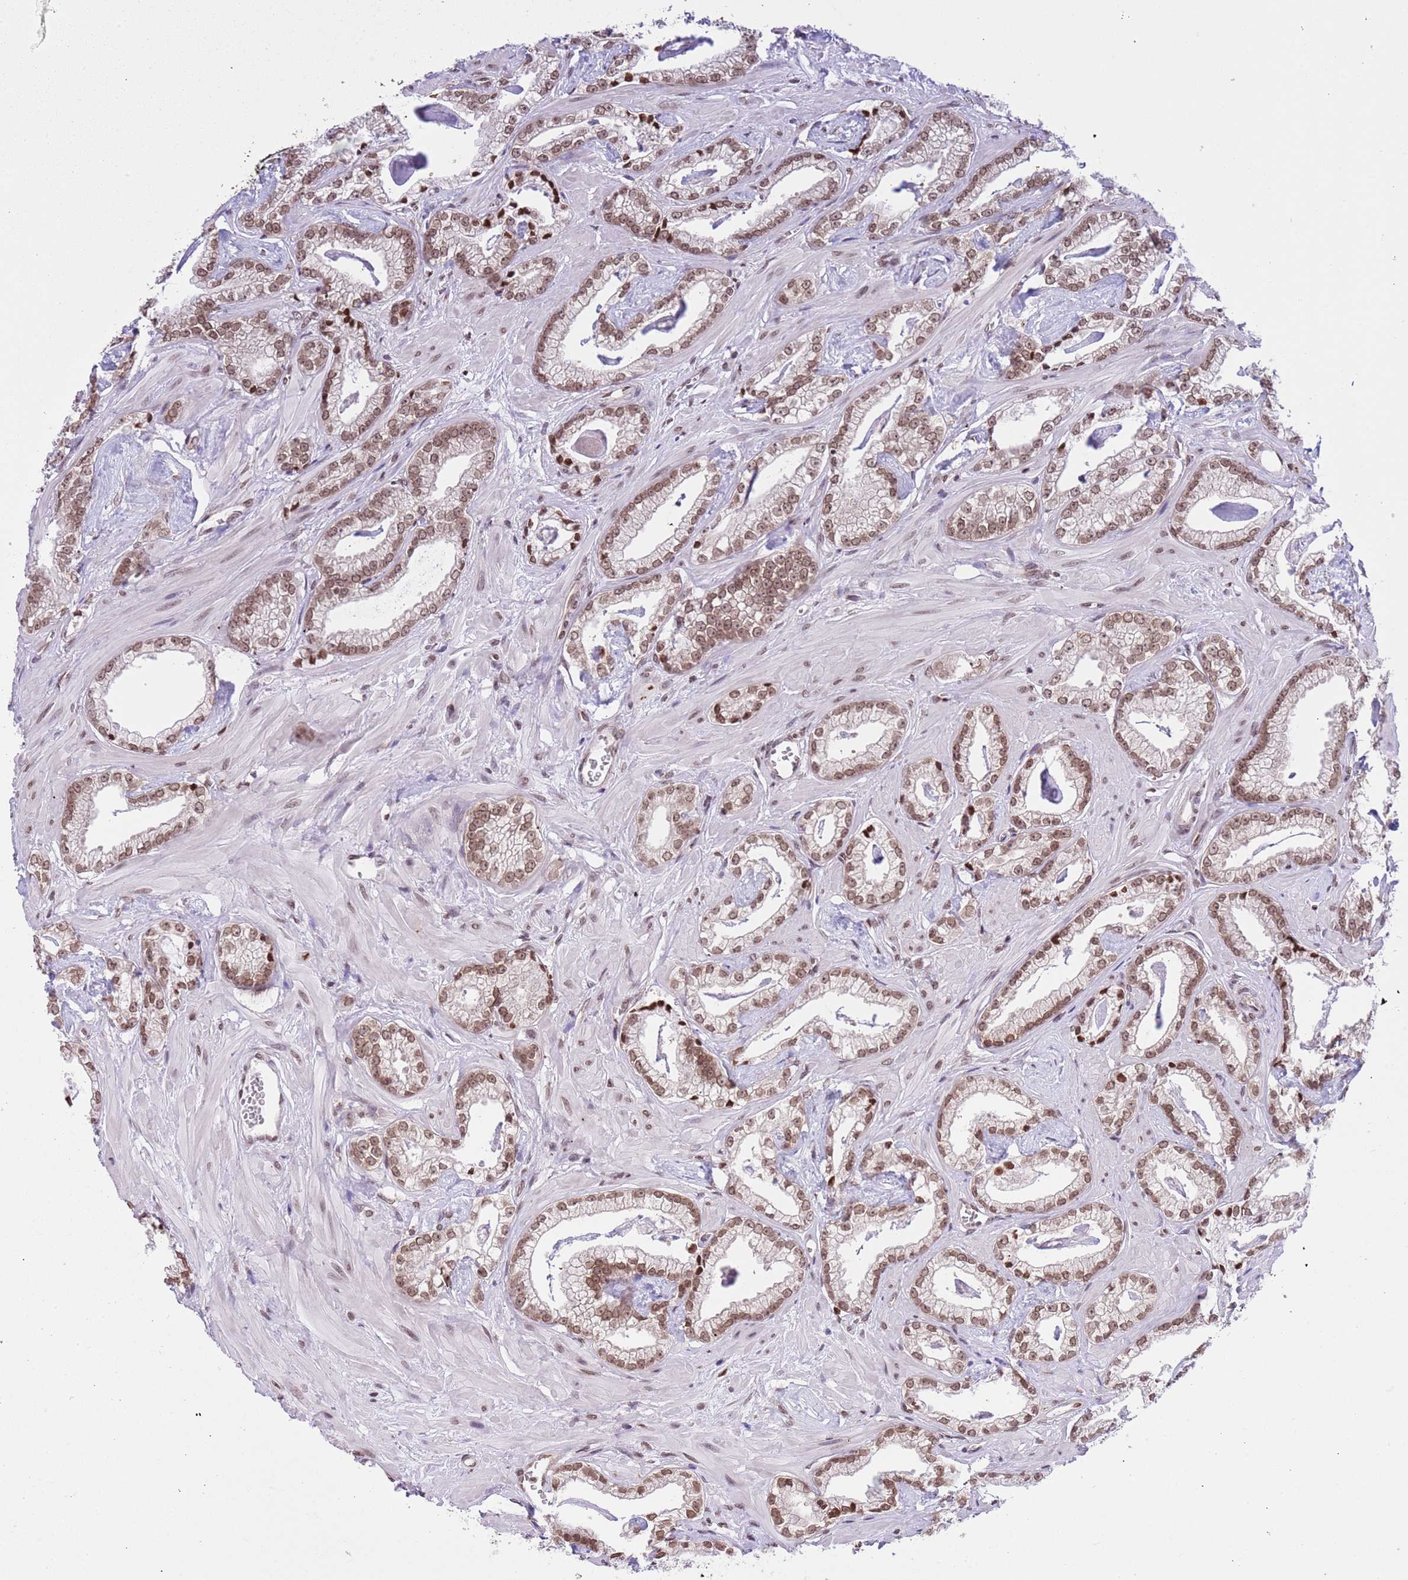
{"staining": {"intensity": "moderate", "quantity": ">75%", "location": "nuclear"}, "tissue": "prostate cancer", "cell_type": "Tumor cells", "image_type": "cancer", "snomed": [{"axis": "morphology", "description": "Adenocarcinoma, Low grade"}, {"axis": "topography", "description": "Prostate"}], "caption": "DAB immunohistochemical staining of low-grade adenocarcinoma (prostate) exhibits moderate nuclear protein staining in about >75% of tumor cells.", "gene": "NRIP1", "patient": {"sex": "male", "age": 60}}